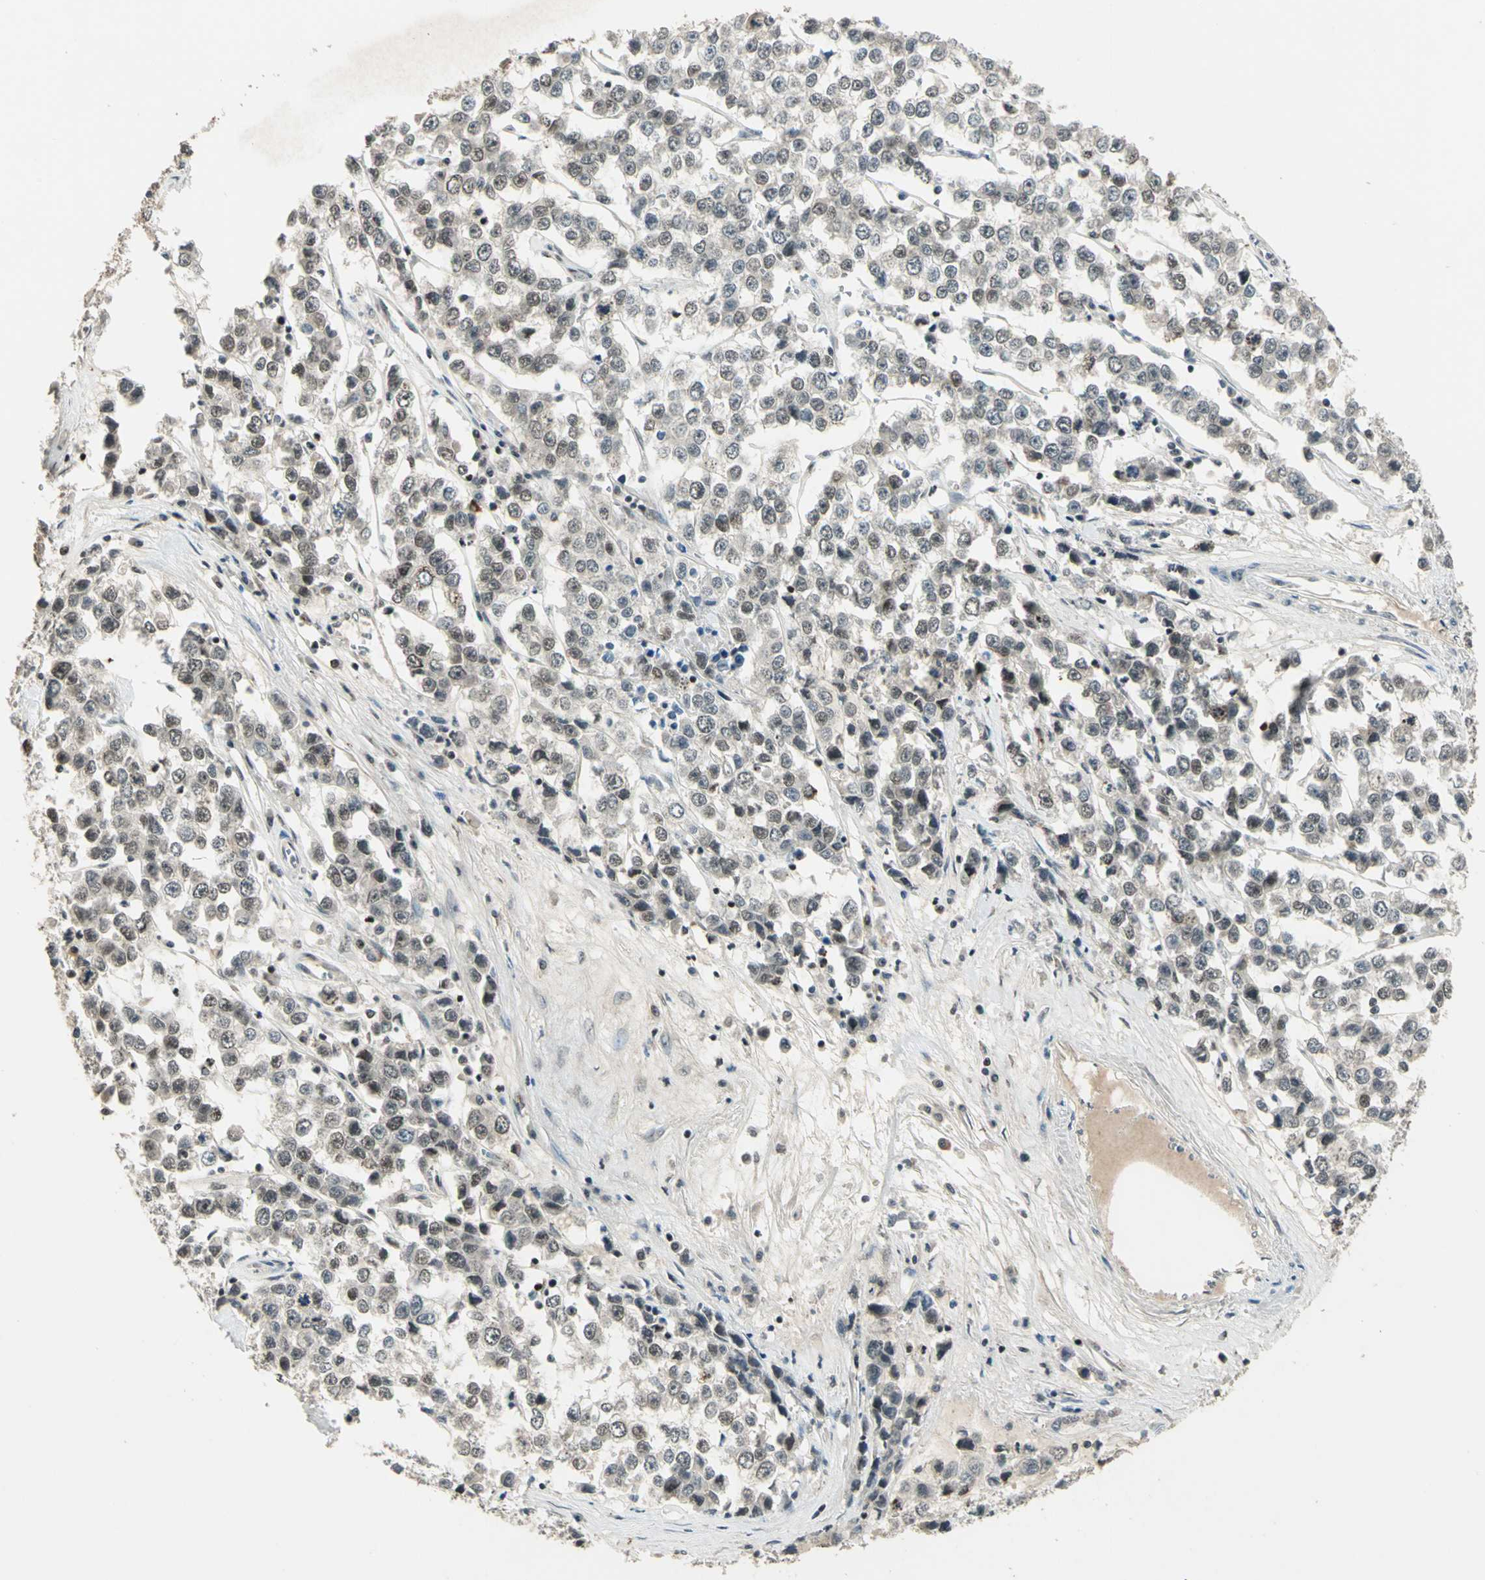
{"staining": {"intensity": "weak", "quantity": "25%-75%", "location": "nuclear"}, "tissue": "testis cancer", "cell_type": "Tumor cells", "image_type": "cancer", "snomed": [{"axis": "morphology", "description": "Seminoma, NOS"}, {"axis": "morphology", "description": "Carcinoma, Embryonal, NOS"}, {"axis": "topography", "description": "Testis"}], "caption": "Embryonal carcinoma (testis) was stained to show a protein in brown. There is low levels of weak nuclear staining in about 25%-75% of tumor cells.", "gene": "RAD17", "patient": {"sex": "male", "age": 52}}